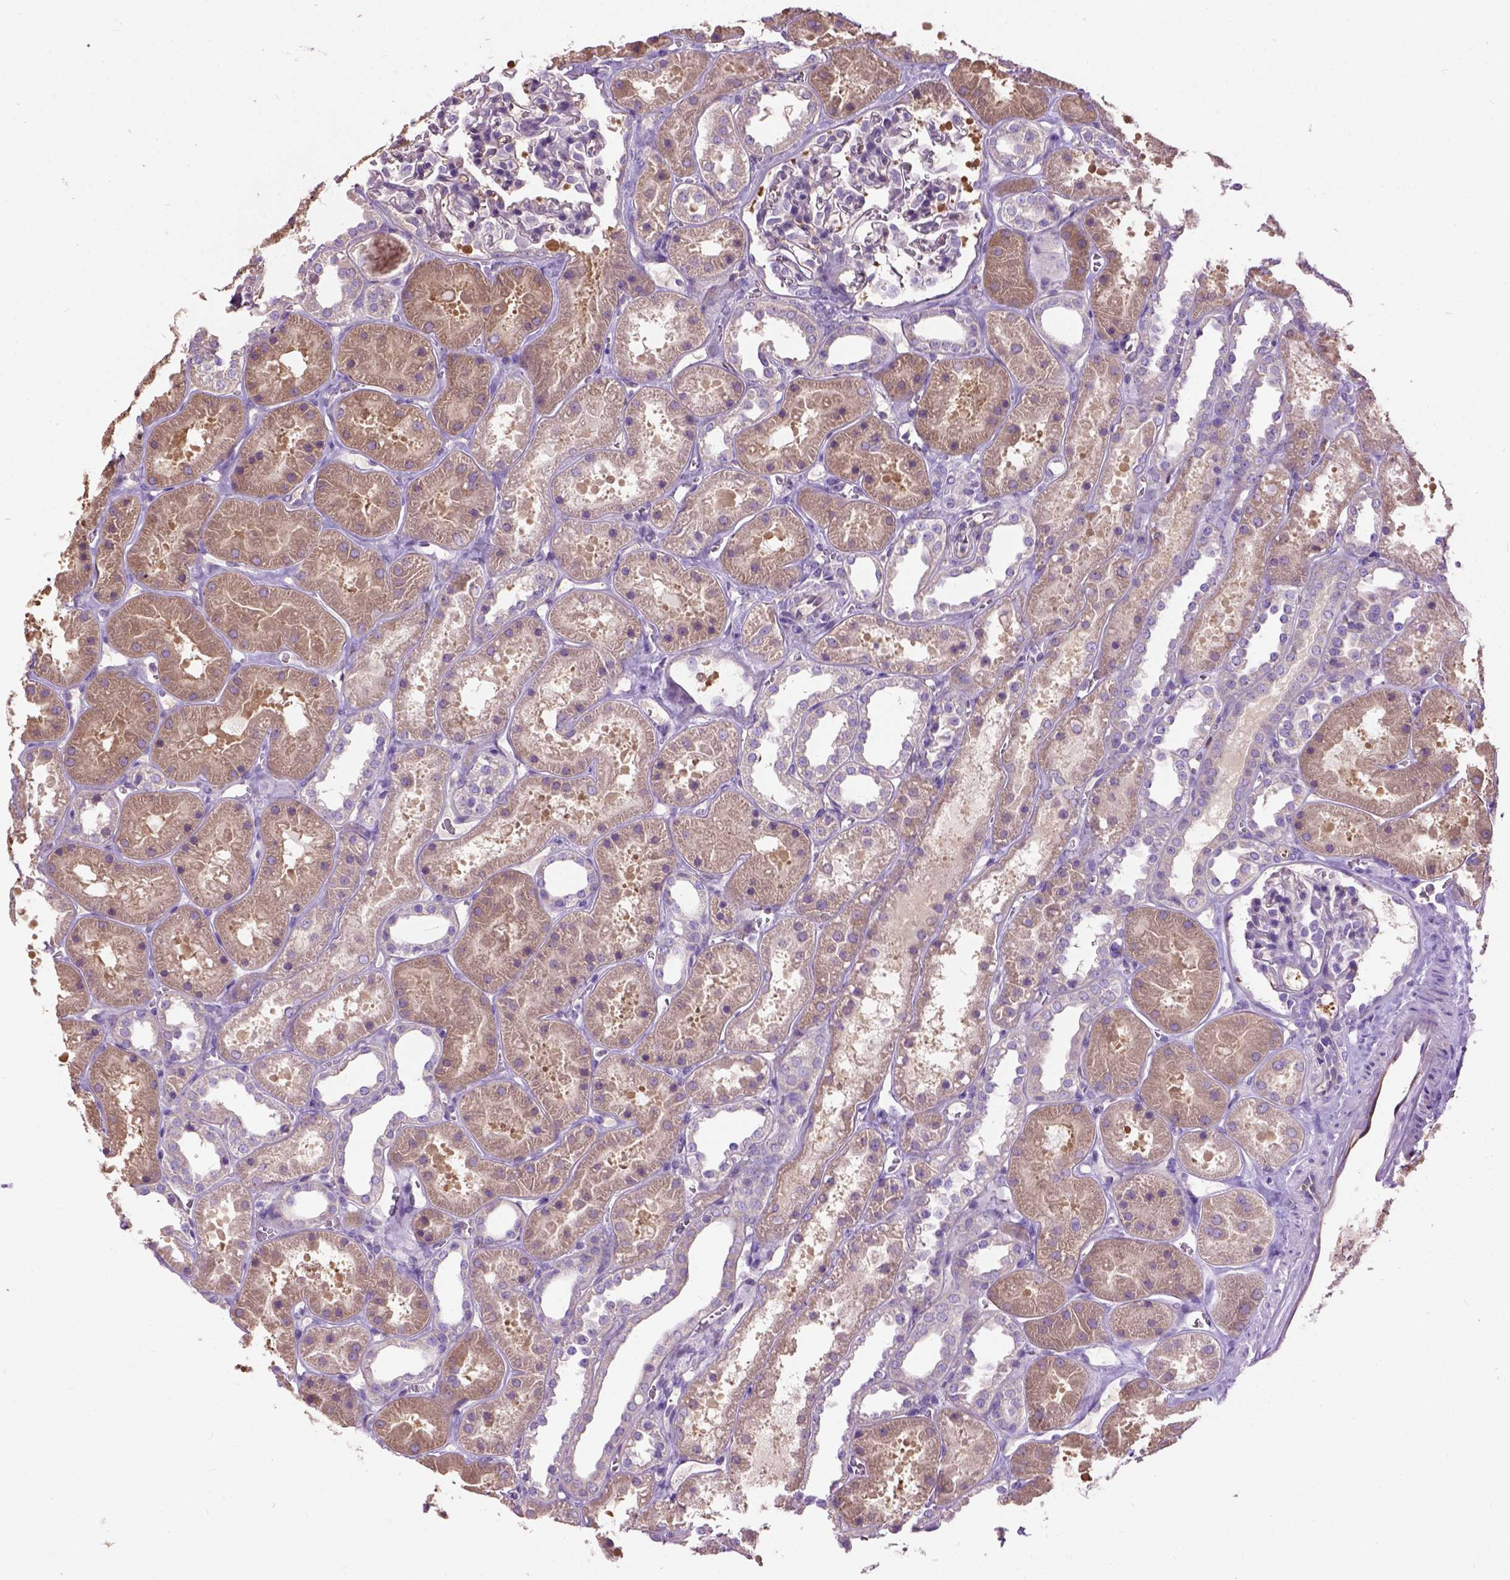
{"staining": {"intensity": "weak", "quantity": "<25%", "location": "cytoplasmic/membranous"}, "tissue": "kidney", "cell_type": "Cells in glomeruli", "image_type": "normal", "snomed": [{"axis": "morphology", "description": "Normal tissue, NOS"}, {"axis": "topography", "description": "Kidney"}], "caption": "Cells in glomeruli show no significant positivity in unremarkable kidney. (Brightfield microscopy of DAB (3,3'-diaminobenzidine) immunohistochemistry at high magnification).", "gene": "SEMA4F", "patient": {"sex": "female", "age": 41}}